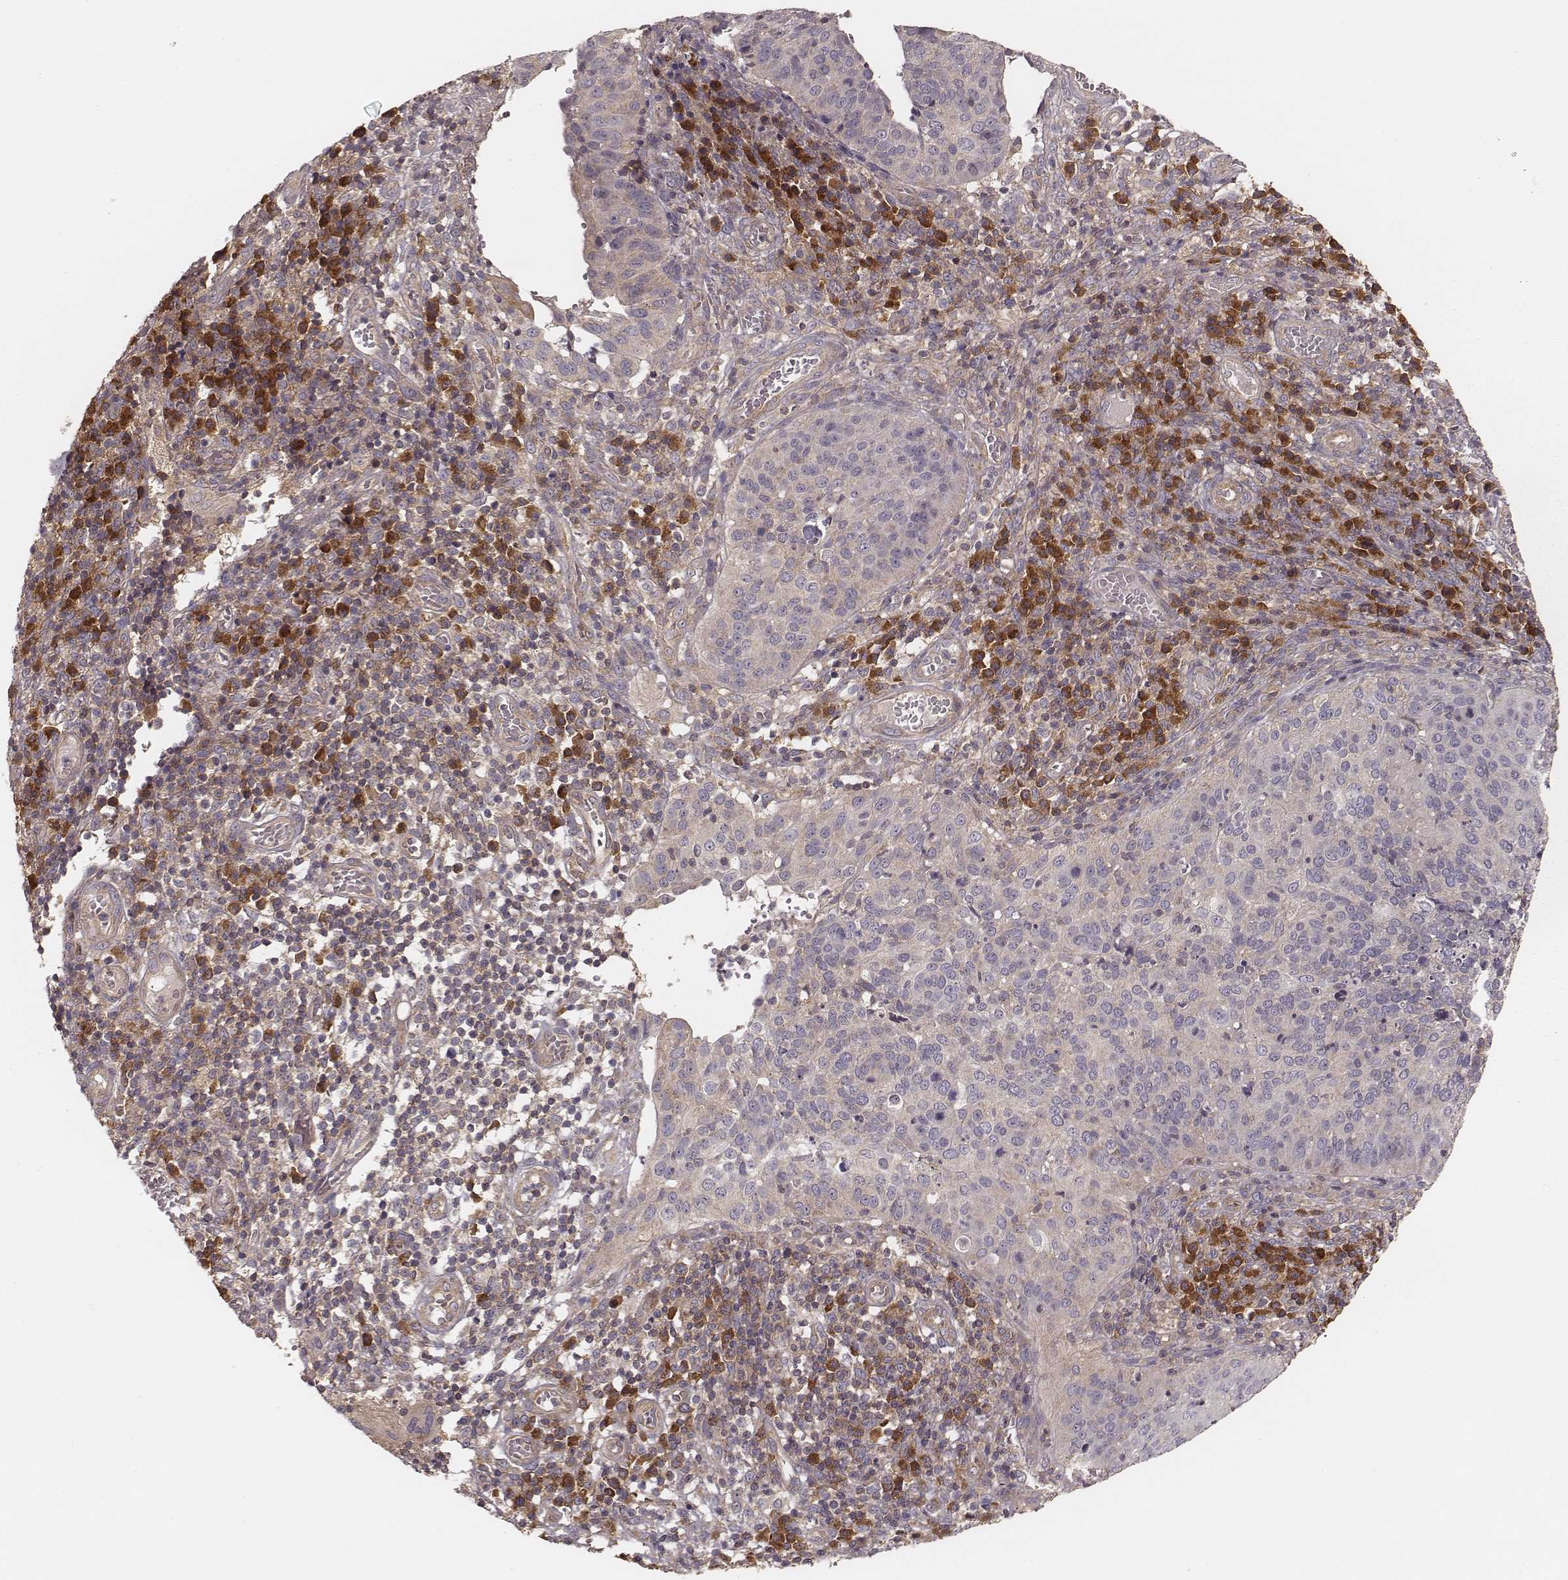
{"staining": {"intensity": "weak", "quantity": "<25%", "location": "cytoplasmic/membranous"}, "tissue": "cervical cancer", "cell_type": "Tumor cells", "image_type": "cancer", "snomed": [{"axis": "morphology", "description": "Squamous cell carcinoma, NOS"}, {"axis": "topography", "description": "Cervix"}], "caption": "The image demonstrates no staining of tumor cells in cervical cancer.", "gene": "CARS1", "patient": {"sex": "female", "age": 39}}